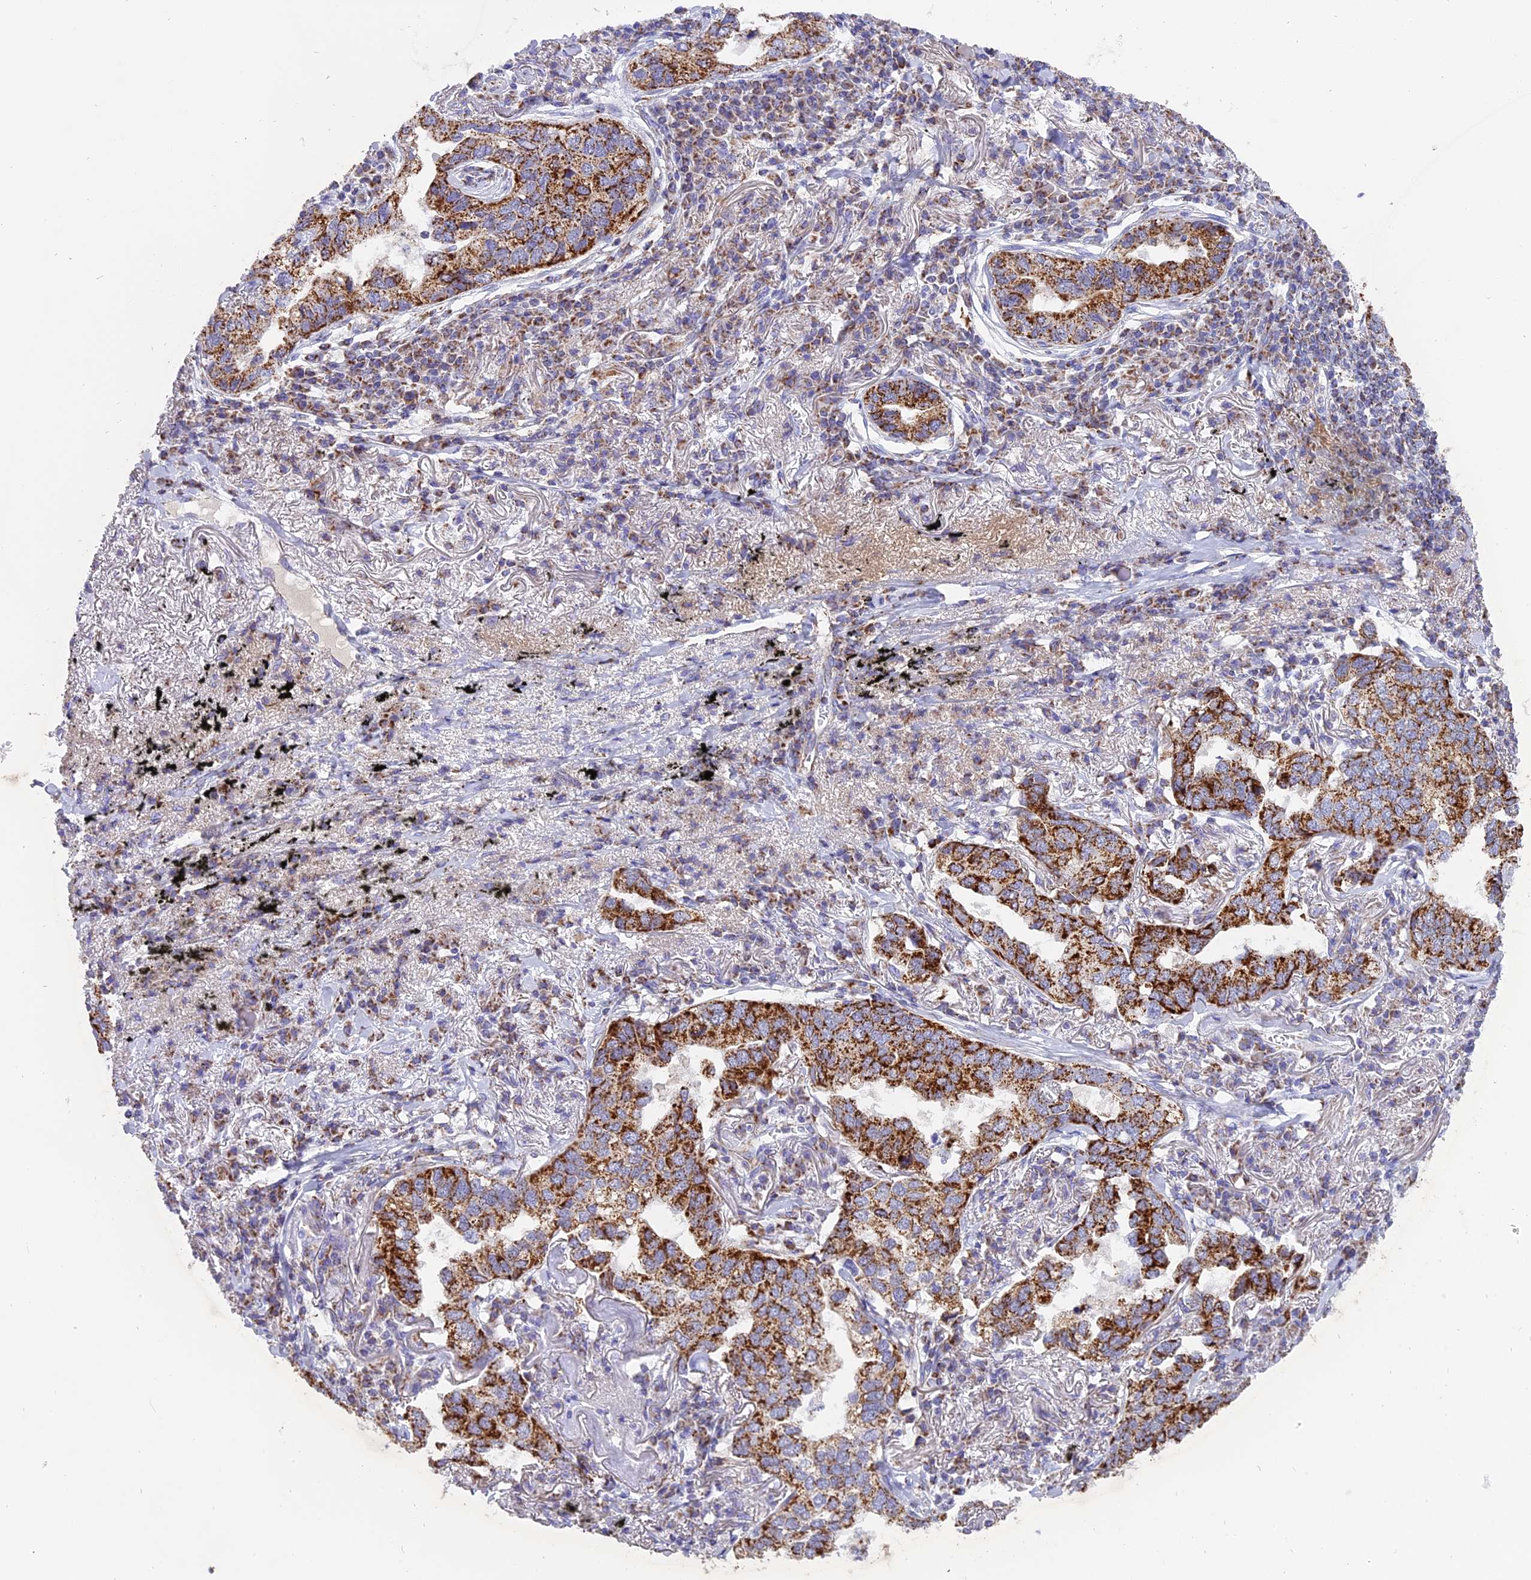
{"staining": {"intensity": "strong", "quantity": ">75%", "location": "cytoplasmic/membranous"}, "tissue": "lung cancer", "cell_type": "Tumor cells", "image_type": "cancer", "snomed": [{"axis": "morphology", "description": "Adenocarcinoma, NOS"}, {"axis": "topography", "description": "Lung"}], "caption": "The histopathology image demonstrates staining of adenocarcinoma (lung), revealing strong cytoplasmic/membranous protein positivity (brown color) within tumor cells.", "gene": "MRPS34", "patient": {"sex": "male", "age": 65}}